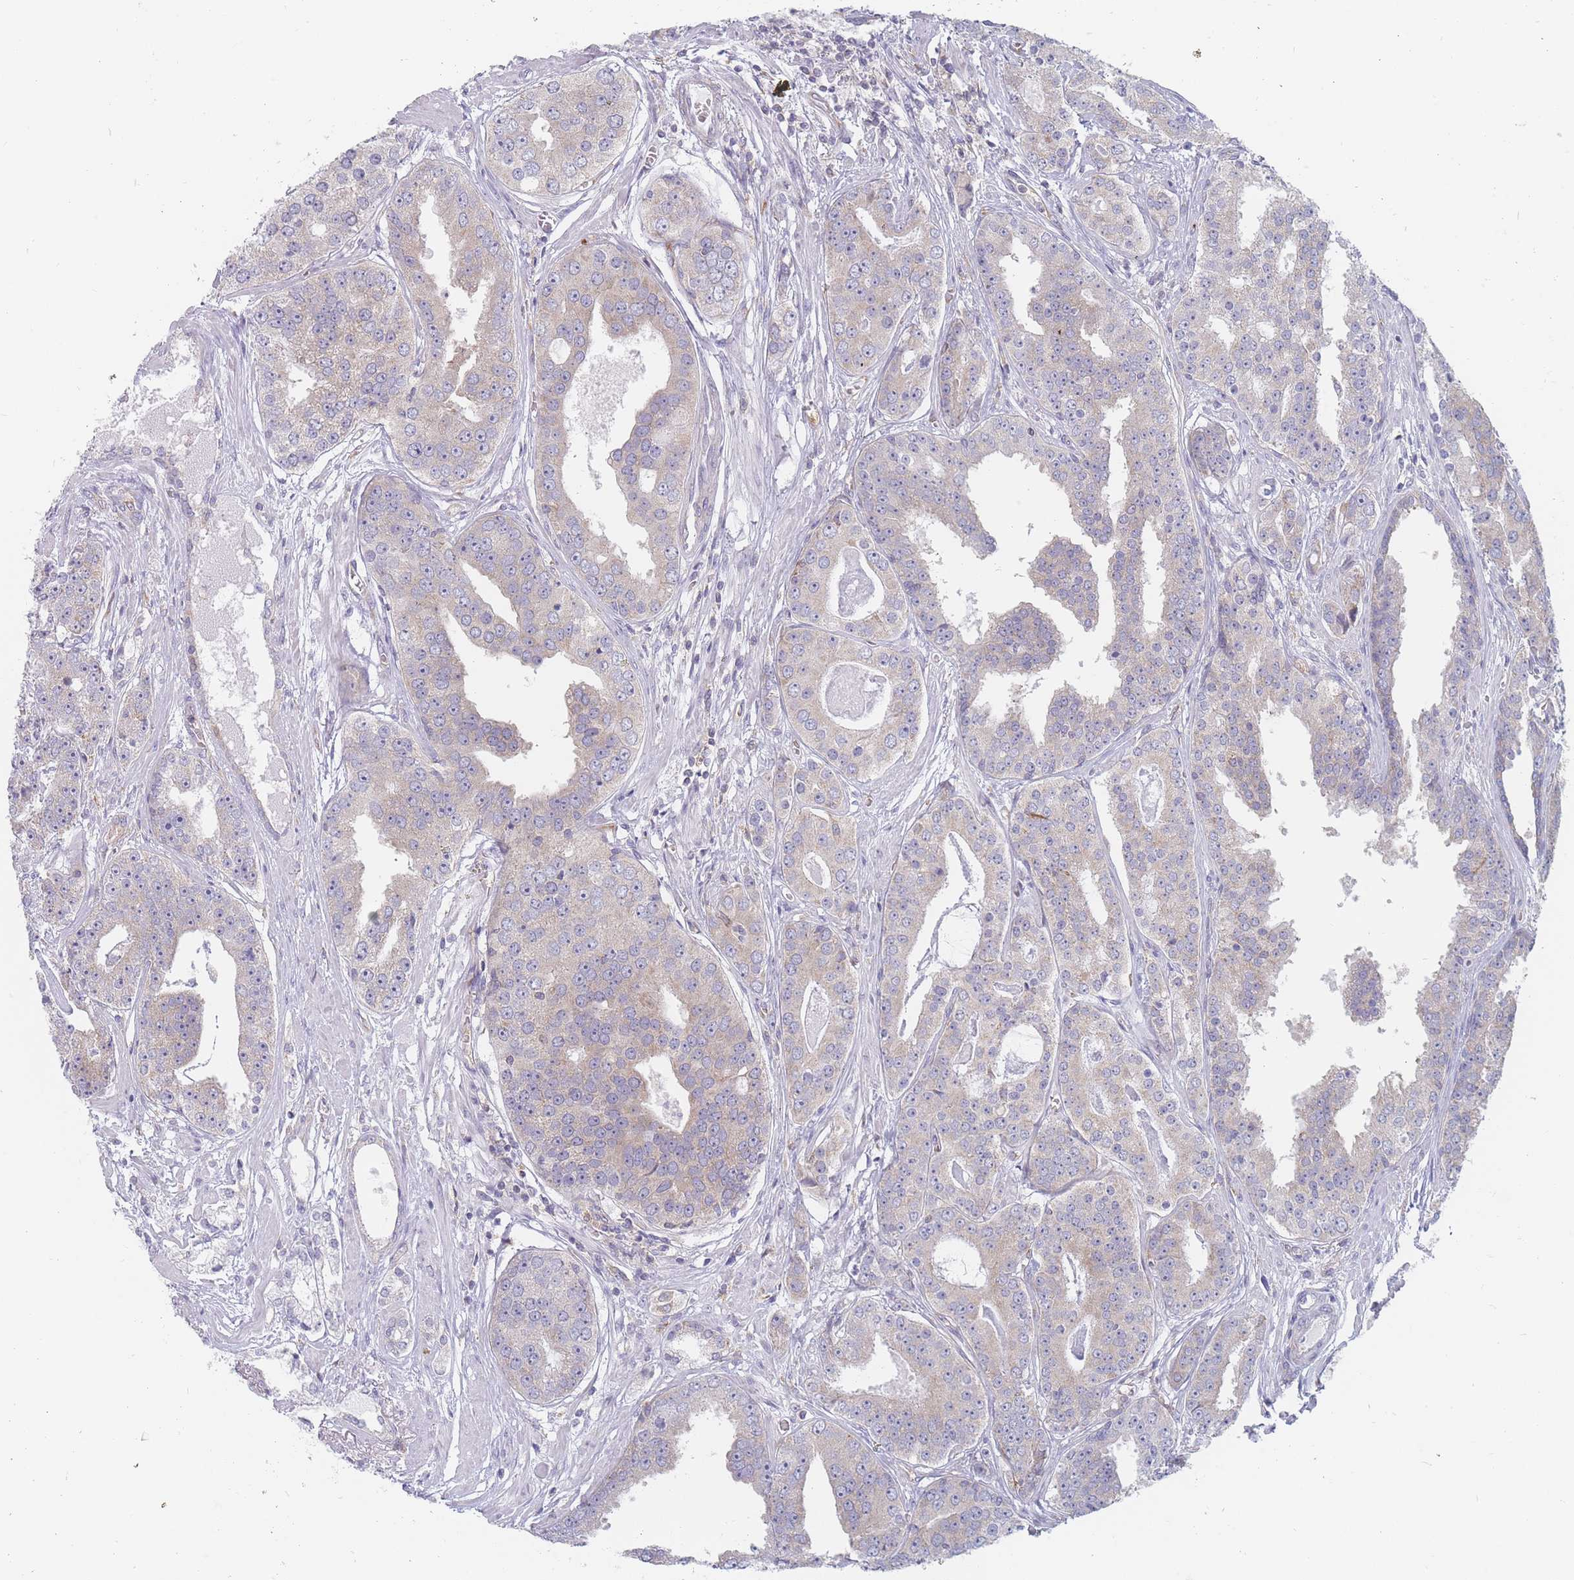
{"staining": {"intensity": "moderate", "quantity": "<25%", "location": "cytoplasmic/membranous"}, "tissue": "prostate cancer", "cell_type": "Tumor cells", "image_type": "cancer", "snomed": [{"axis": "morphology", "description": "Adenocarcinoma, High grade"}, {"axis": "topography", "description": "Prostate"}], "caption": "The histopathology image displays immunohistochemical staining of prostate high-grade adenocarcinoma. There is moderate cytoplasmic/membranous positivity is appreciated in approximately <25% of tumor cells.", "gene": "MAP1S", "patient": {"sex": "male", "age": 71}}